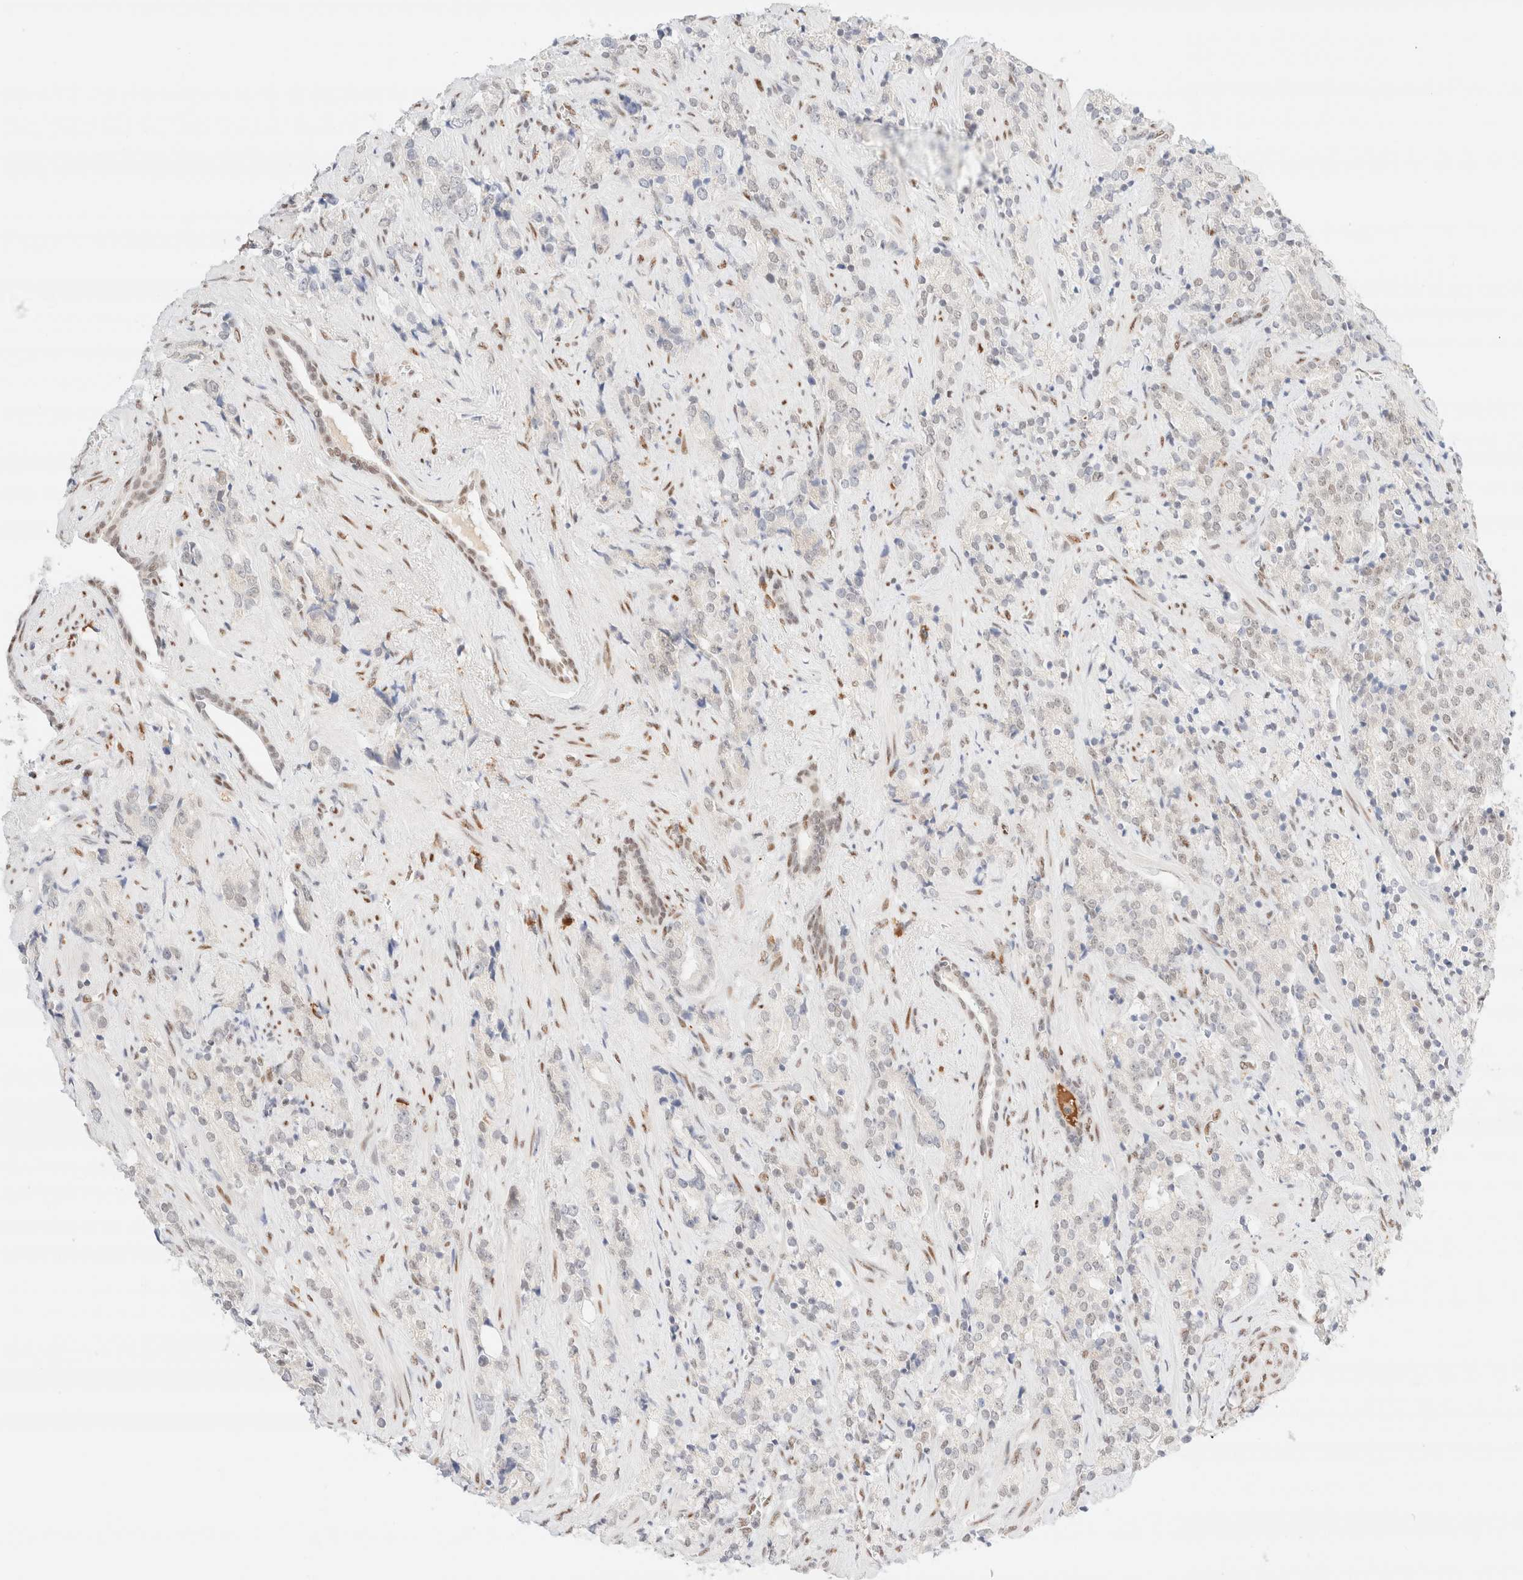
{"staining": {"intensity": "negative", "quantity": "none", "location": "none"}, "tissue": "prostate cancer", "cell_type": "Tumor cells", "image_type": "cancer", "snomed": [{"axis": "morphology", "description": "Adenocarcinoma, High grade"}, {"axis": "topography", "description": "Prostate"}], "caption": "High power microscopy image of an immunohistochemistry (IHC) histopathology image of prostate high-grade adenocarcinoma, revealing no significant staining in tumor cells.", "gene": "CIC", "patient": {"sex": "male", "age": 71}}